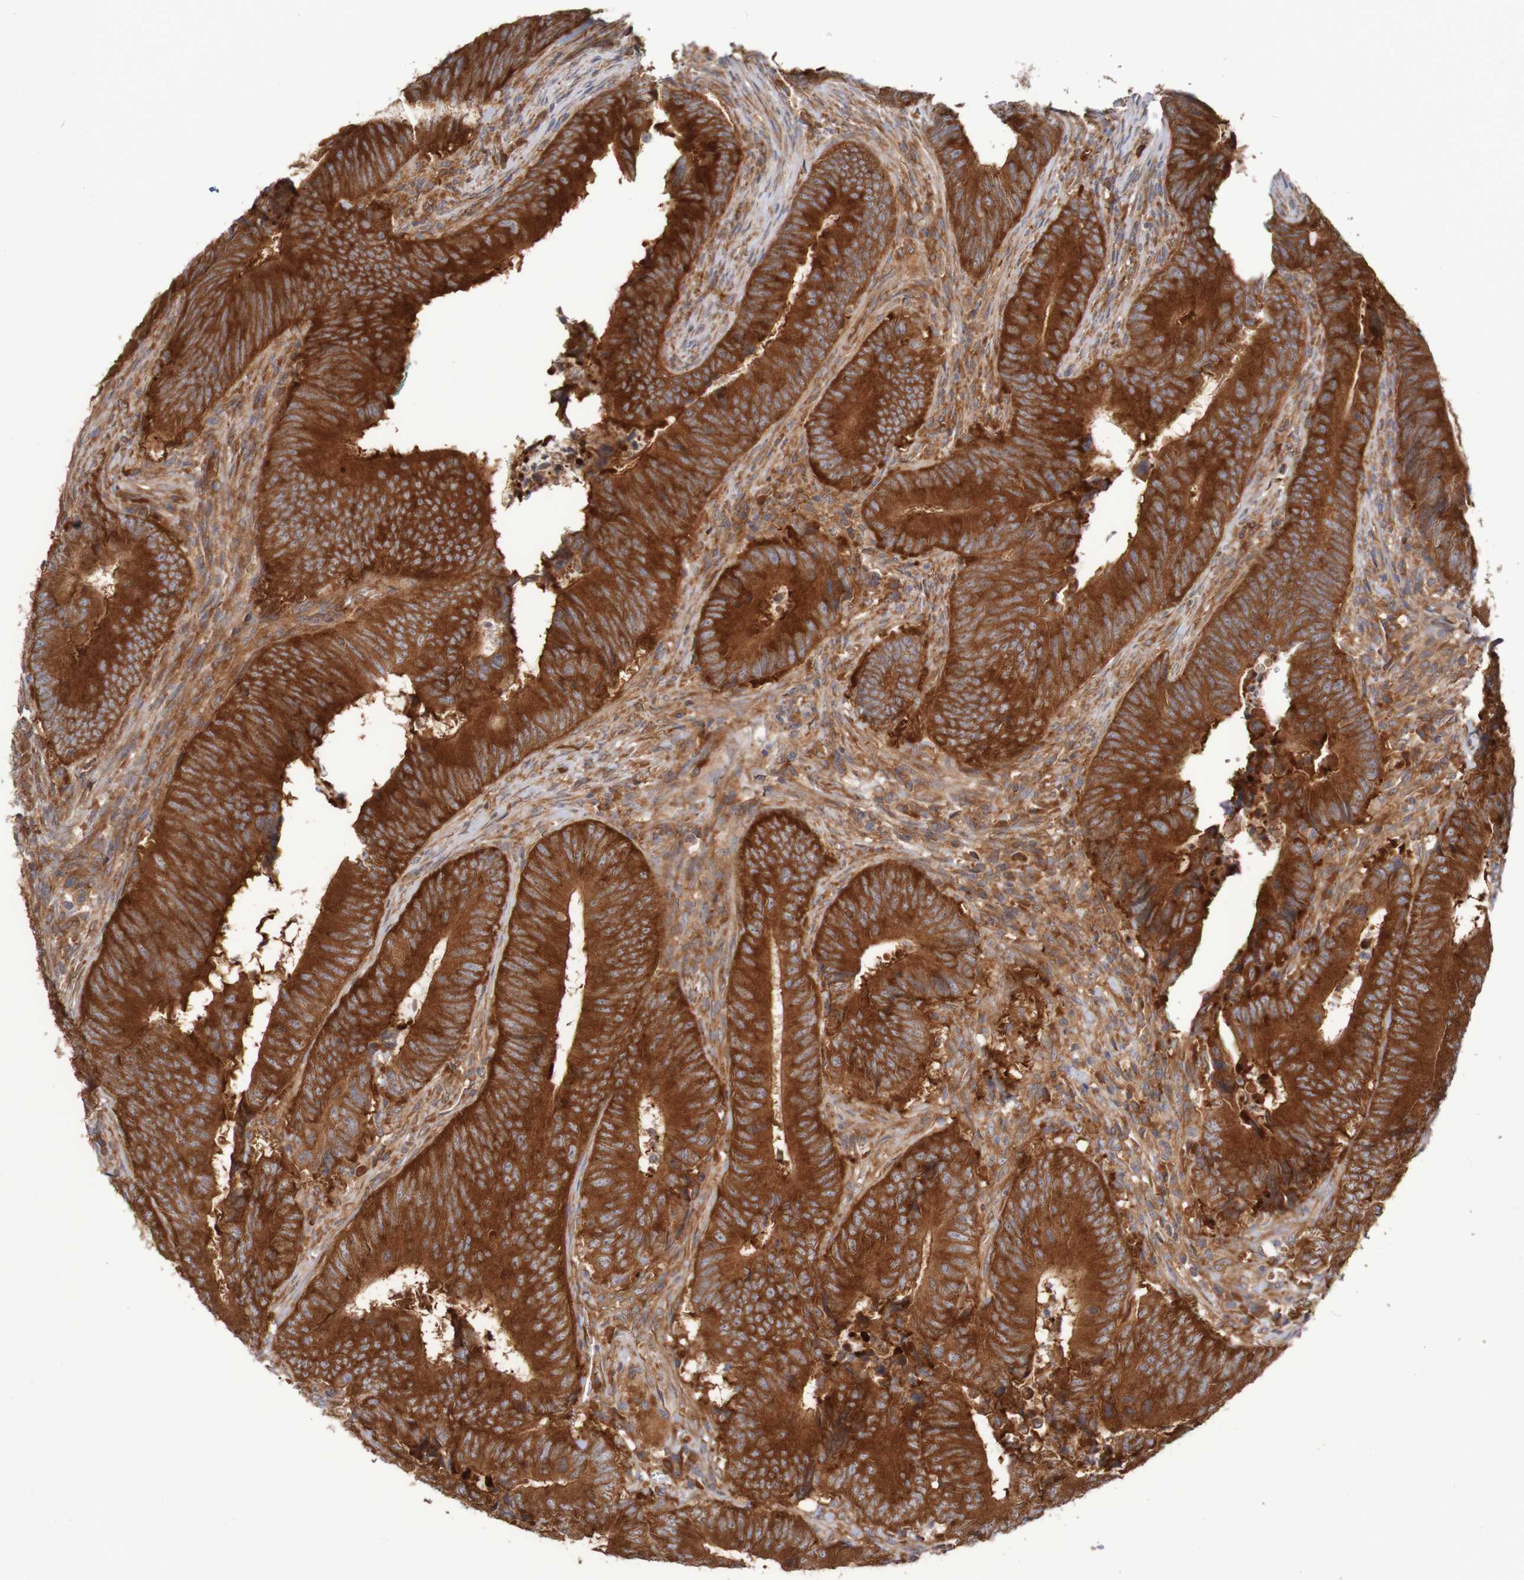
{"staining": {"intensity": "strong", "quantity": ">75%", "location": "cytoplasmic/membranous"}, "tissue": "colorectal cancer", "cell_type": "Tumor cells", "image_type": "cancer", "snomed": [{"axis": "morphology", "description": "Normal tissue, NOS"}, {"axis": "morphology", "description": "Adenocarcinoma, NOS"}, {"axis": "topography", "description": "Colon"}], "caption": "Colorectal cancer was stained to show a protein in brown. There is high levels of strong cytoplasmic/membranous positivity in about >75% of tumor cells.", "gene": "LRRC47", "patient": {"sex": "male", "age": 56}}